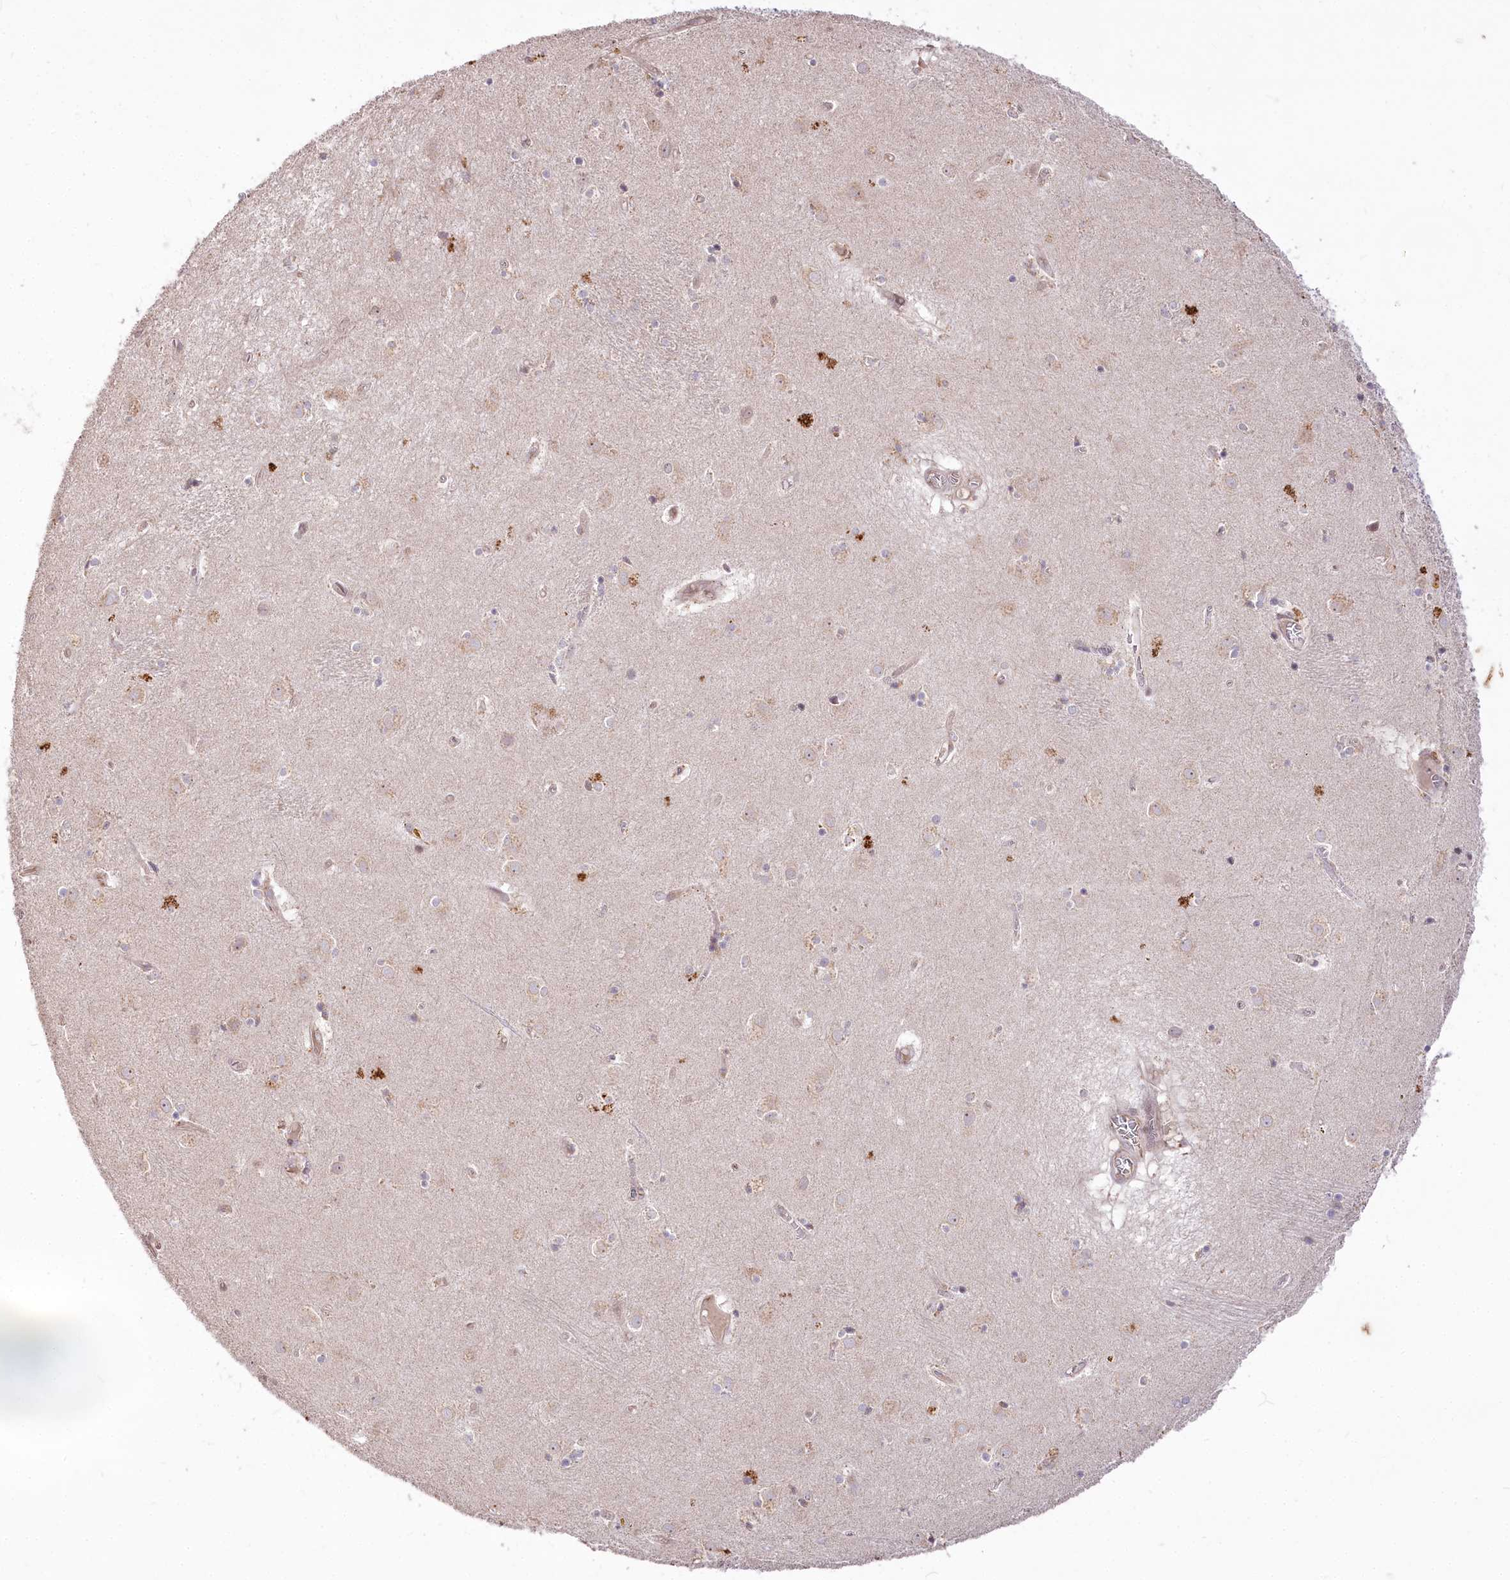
{"staining": {"intensity": "negative", "quantity": "none", "location": "none"}, "tissue": "caudate", "cell_type": "Glial cells", "image_type": "normal", "snomed": [{"axis": "morphology", "description": "Normal tissue, NOS"}, {"axis": "topography", "description": "Lateral ventricle wall"}], "caption": "Protein analysis of unremarkable caudate displays no significant staining in glial cells. (DAB (3,3'-diaminobenzidine) IHC visualized using brightfield microscopy, high magnification).", "gene": "STT3B", "patient": {"sex": "male", "age": 70}}